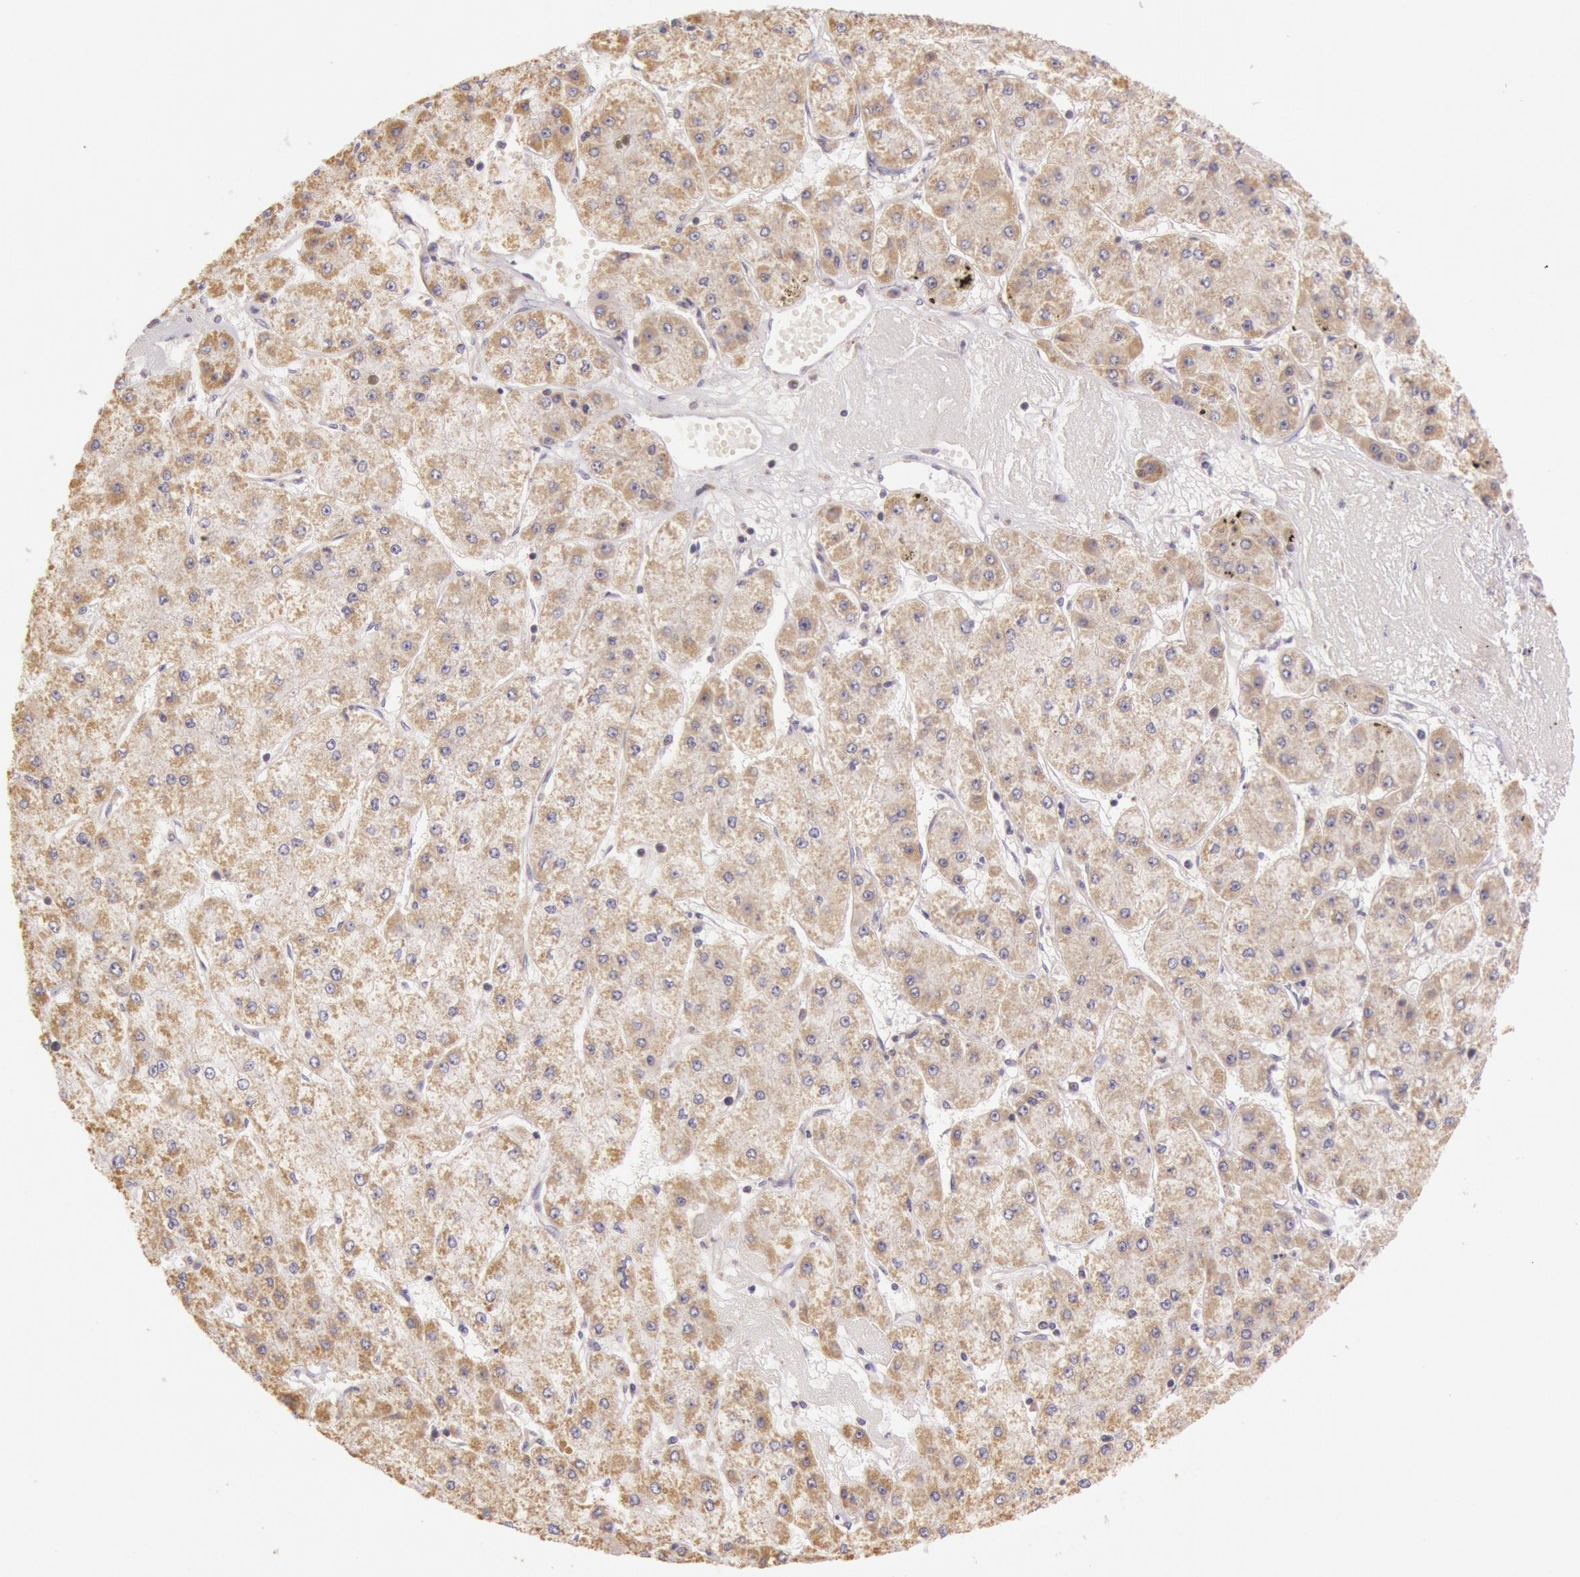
{"staining": {"intensity": "moderate", "quantity": ">75%", "location": "cytoplasmic/membranous"}, "tissue": "liver cancer", "cell_type": "Tumor cells", "image_type": "cancer", "snomed": [{"axis": "morphology", "description": "Carcinoma, Hepatocellular, NOS"}, {"axis": "topography", "description": "Liver"}], "caption": "Immunohistochemical staining of liver cancer (hepatocellular carcinoma) displays medium levels of moderate cytoplasmic/membranous staining in approximately >75% of tumor cells. (Stains: DAB (3,3'-diaminobenzidine) in brown, nuclei in blue, Microscopy: brightfield microscopy at high magnification).", "gene": "CDK16", "patient": {"sex": "female", "age": 52}}